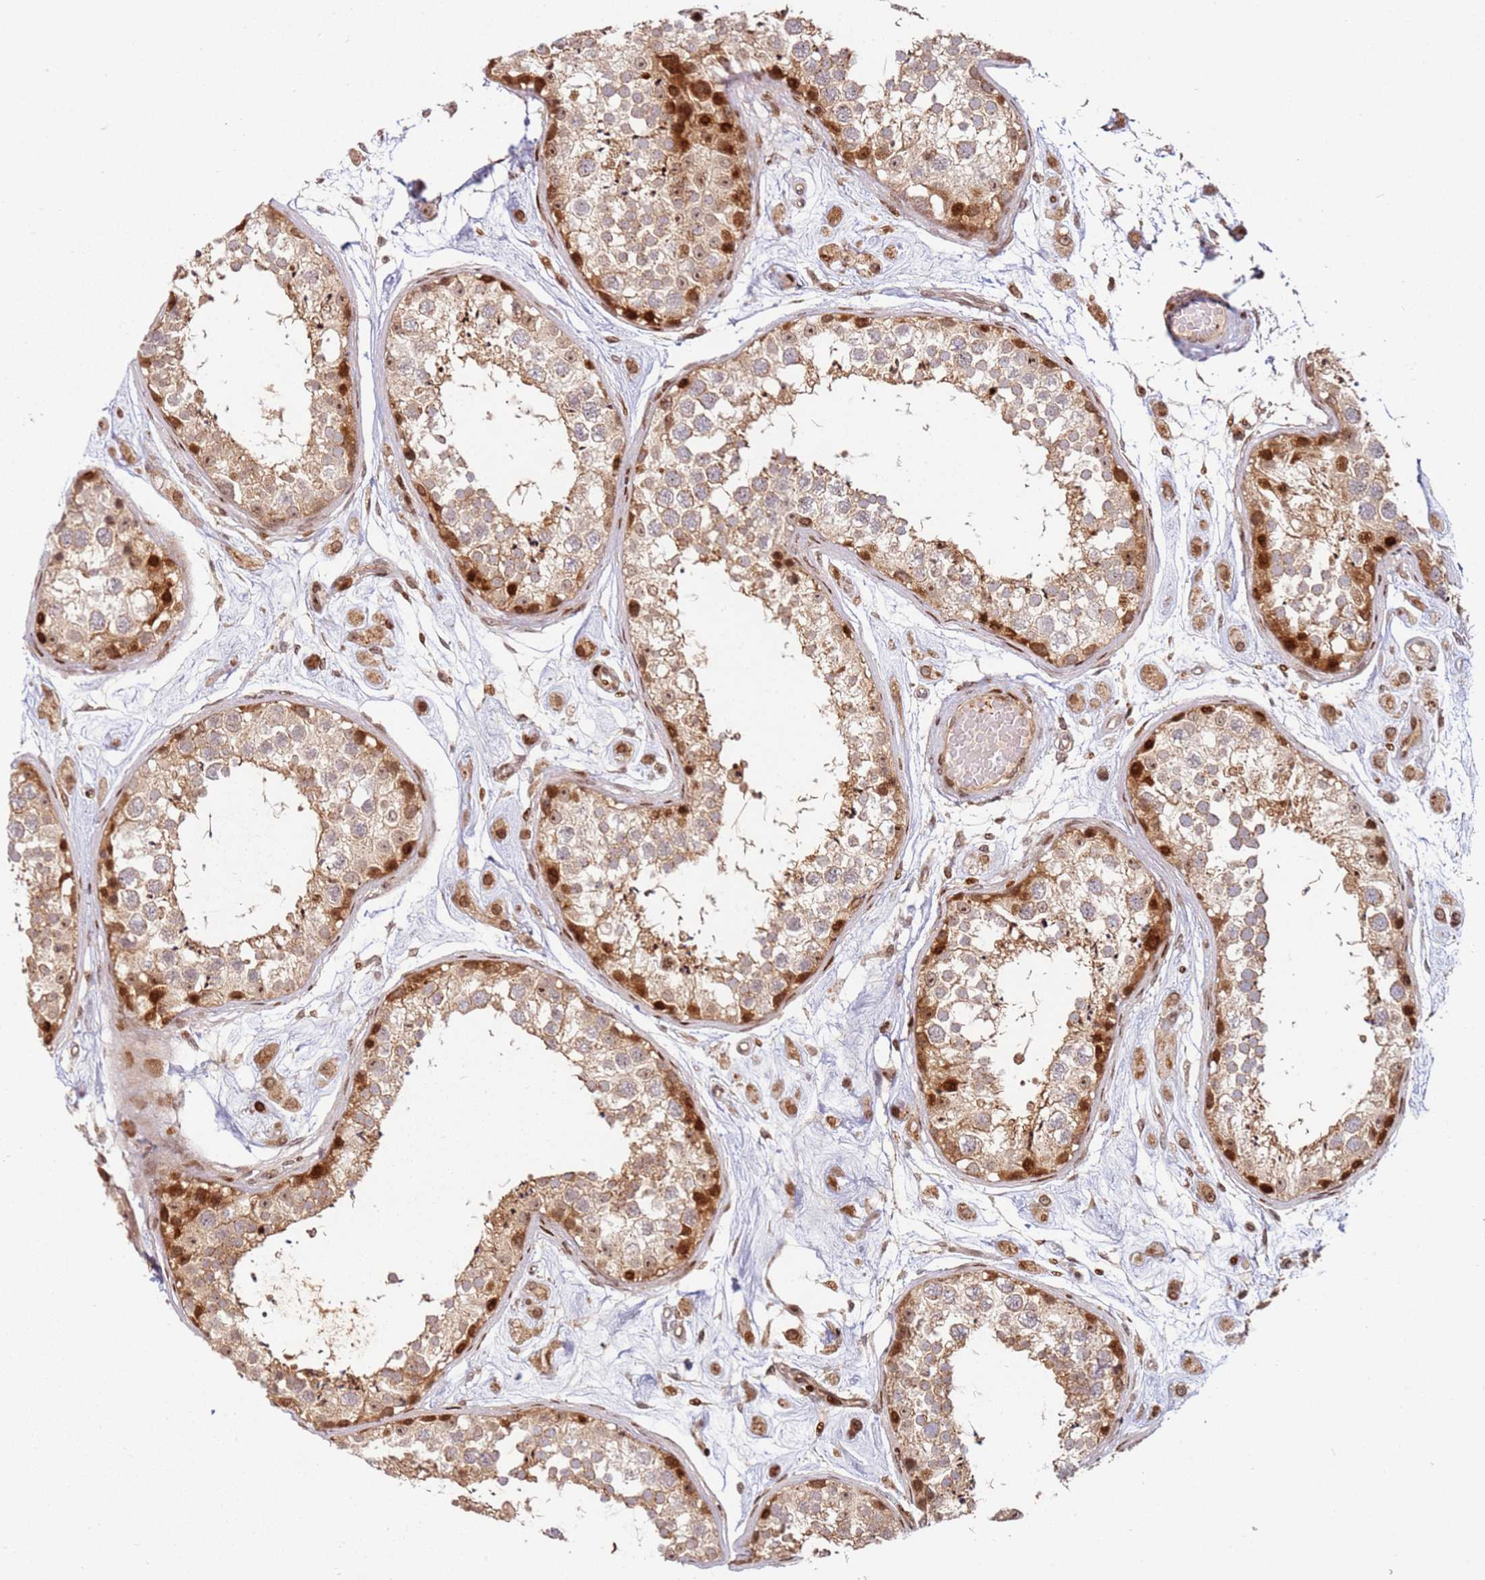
{"staining": {"intensity": "strong", "quantity": "25%-75%", "location": "cytoplasmic/membranous,nuclear"}, "tissue": "testis", "cell_type": "Cells in seminiferous ducts", "image_type": "normal", "snomed": [{"axis": "morphology", "description": "Normal tissue, NOS"}, {"axis": "topography", "description": "Testis"}], "caption": "An image of human testis stained for a protein displays strong cytoplasmic/membranous,nuclear brown staining in cells in seminiferous ducts. (brown staining indicates protein expression, while blue staining denotes nuclei).", "gene": "TMEM233", "patient": {"sex": "male", "age": 25}}